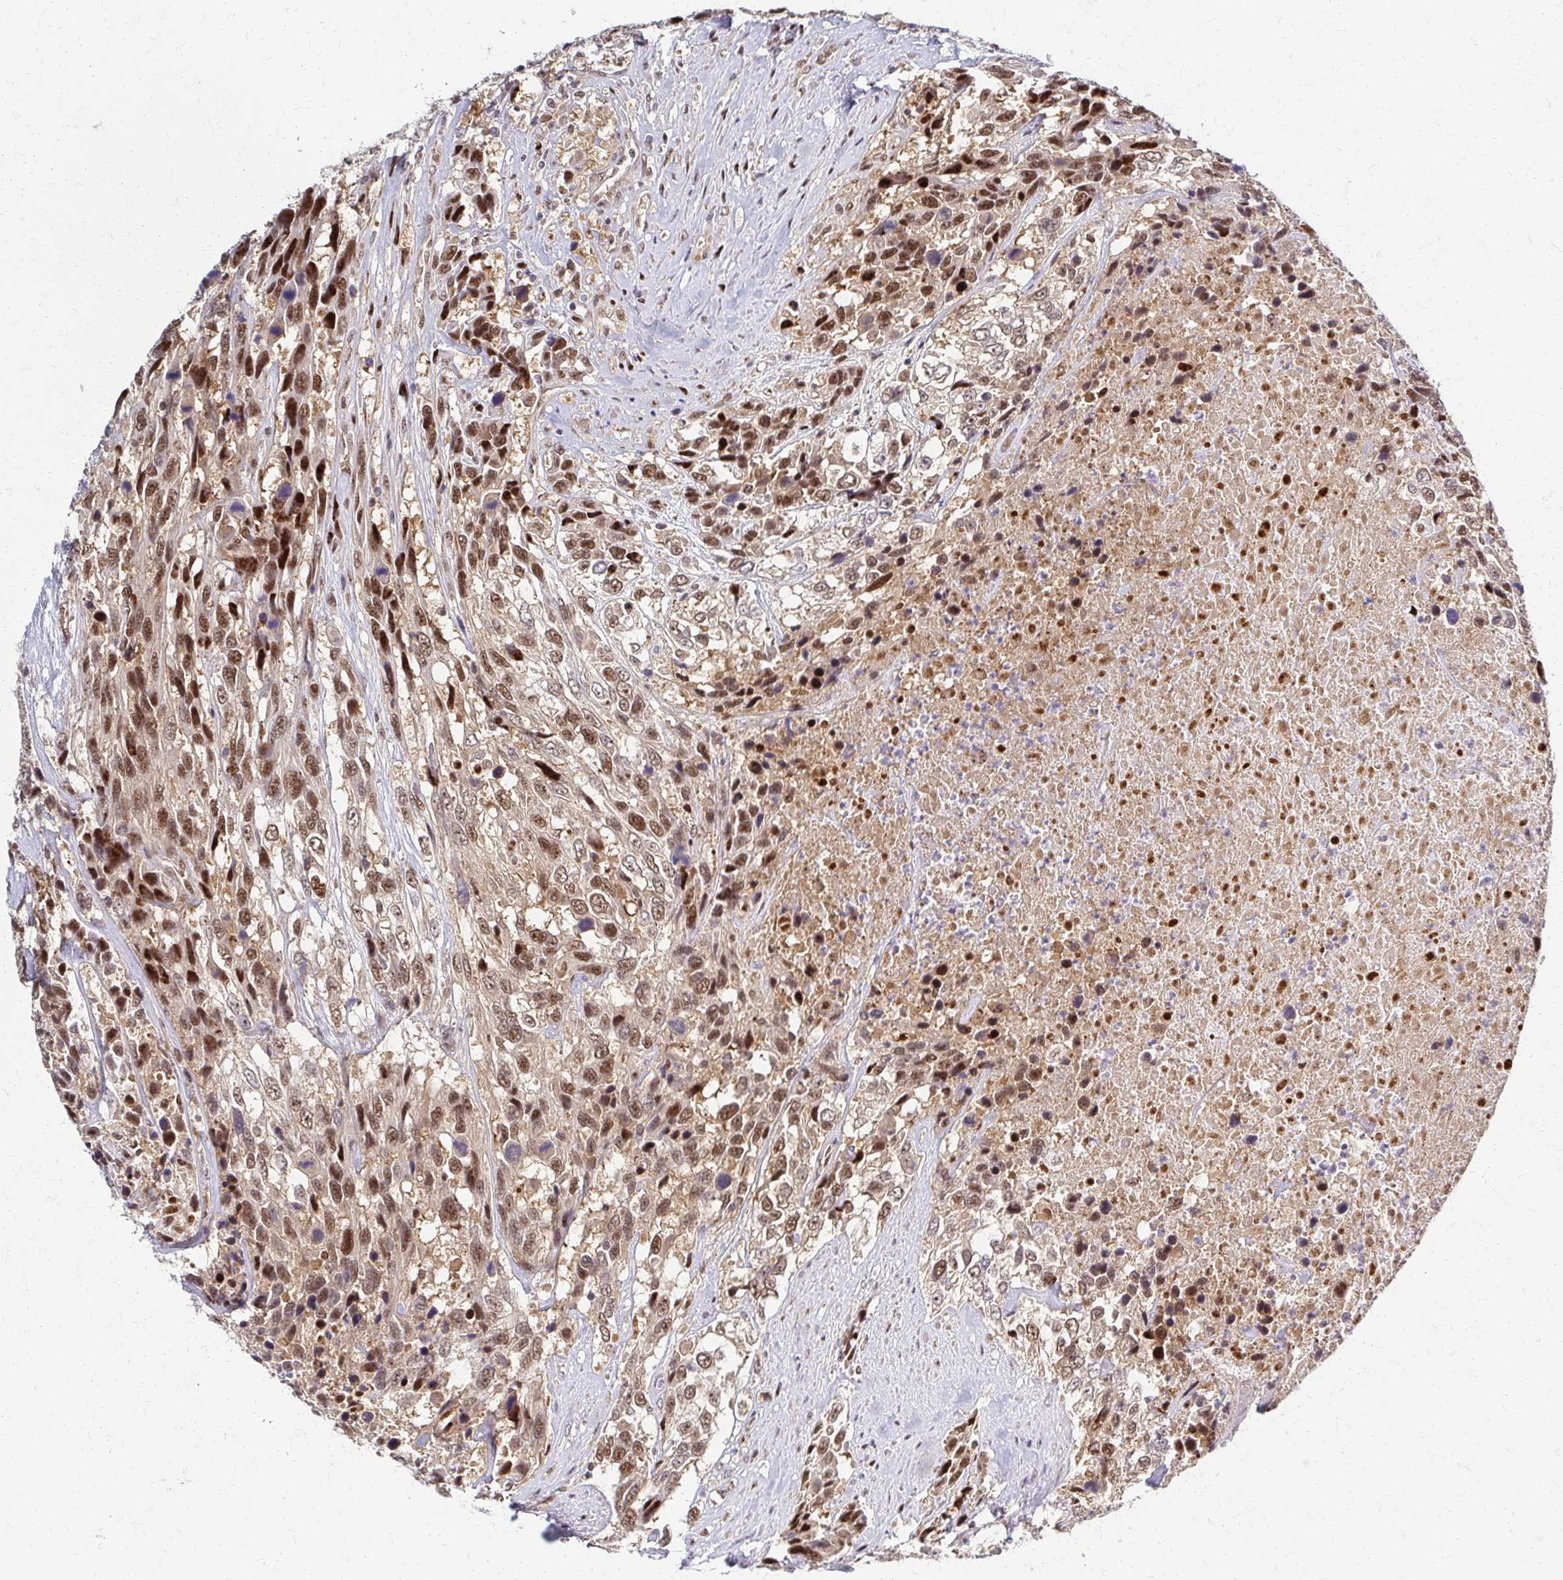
{"staining": {"intensity": "moderate", "quantity": ">75%", "location": "nuclear"}, "tissue": "urothelial cancer", "cell_type": "Tumor cells", "image_type": "cancer", "snomed": [{"axis": "morphology", "description": "Urothelial carcinoma, High grade"}, {"axis": "topography", "description": "Urinary bladder"}], "caption": "The photomicrograph displays staining of urothelial cancer, revealing moderate nuclear protein staining (brown color) within tumor cells. The protein of interest is shown in brown color, while the nuclei are stained blue.", "gene": "PSMD7", "patient": {"sex": "female", "age": 70}}